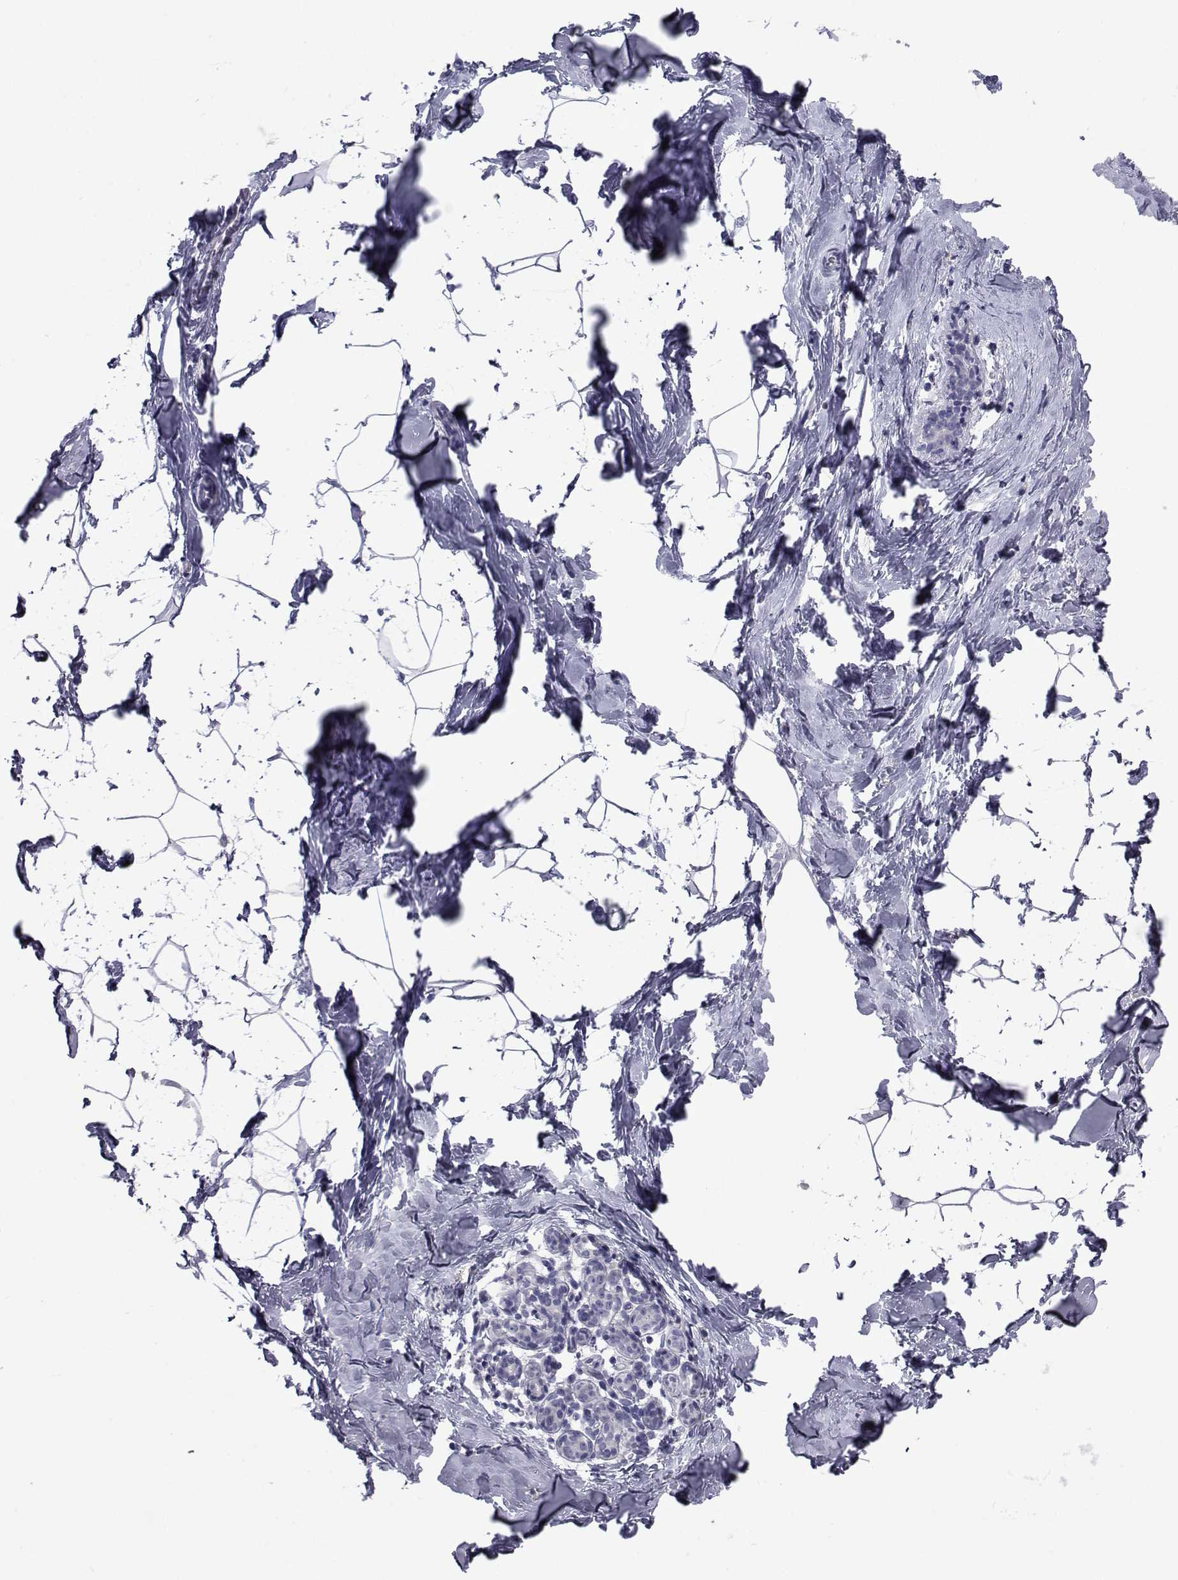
{"staining": {"intensity": "negative", "quantity": "none", "location": "none"}, "tissue": "breast", "cell_type": "Adipocytes", "image_type": "normal", "snomed": [{"axis": "morphology", "description": "Normal tissue, NOS"}, {"axis": "topography", "description": "Breast"}], "caption": "Adipocytes are negative for brown protein staining in normal breast. (Brightfield microscopy of DAB (3,3'-diaminobenzidine) immunohistochemistry (IHC) at high magnification).", "gene": "CHRNA1", "patient": {"sex": "female", "age": 32}}